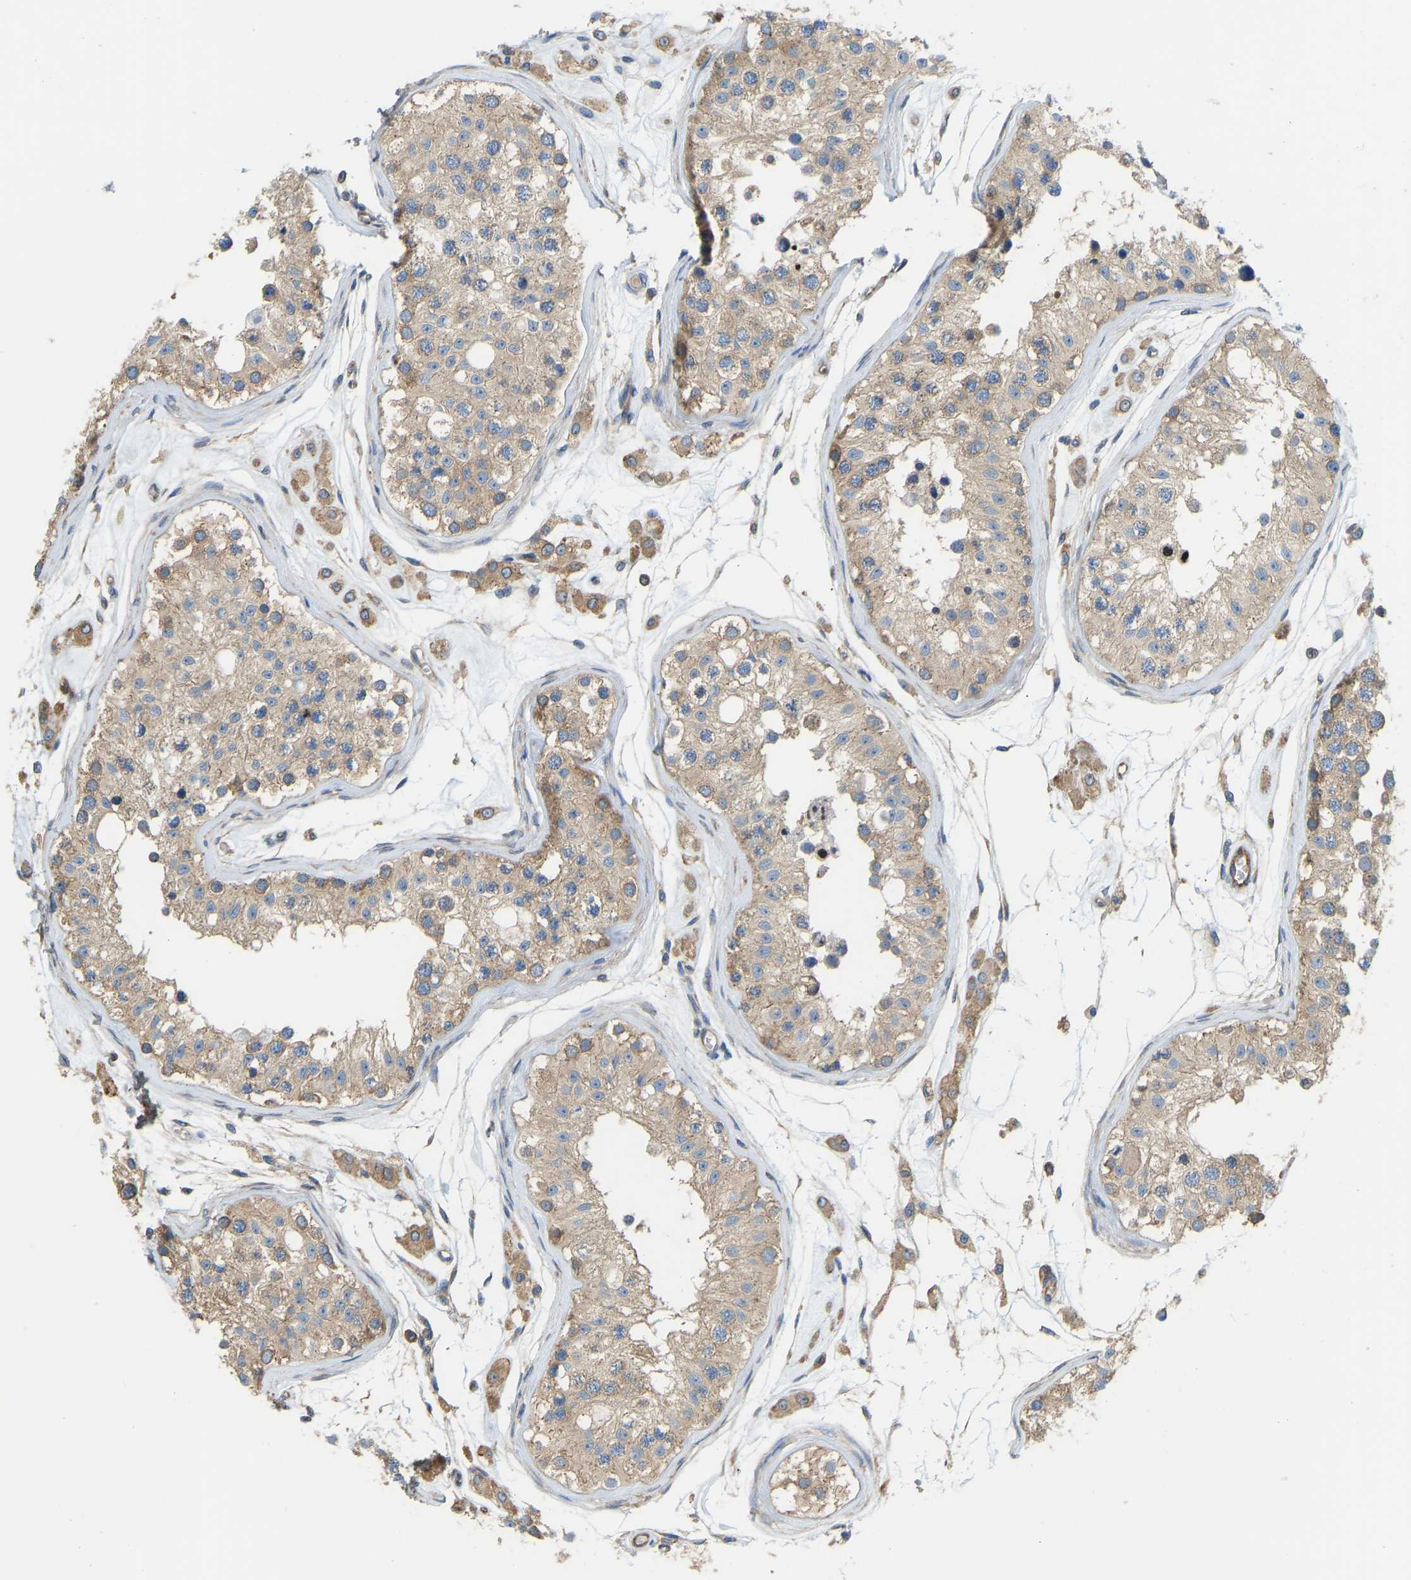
{"staining": {"intensity": "moderate", "quantity": ">75%", "location": "cytoplasmic/membranous"}, "tissue": "testis", "cell_type": "Cells in seminiferous ducts", "image_type": "normal", "snomed": [{"axis": "morphology", "description": "Normal tissue, NOS"}, {"axis": "morphology", "description": "Adenocarcinoma, metastatic, NOS"}, {"axis": "topography", "description": "Testis"}], "caption": "High-power microscopy captured an immunohistochemistry histopathology image of benign testis, revealing moderate cytoplasmic/membranous expression in approximately >75% of cells in seminiferous ducts.", "gene": "RPS6KB2", "patient": {"sex": "male", "age": 26}}